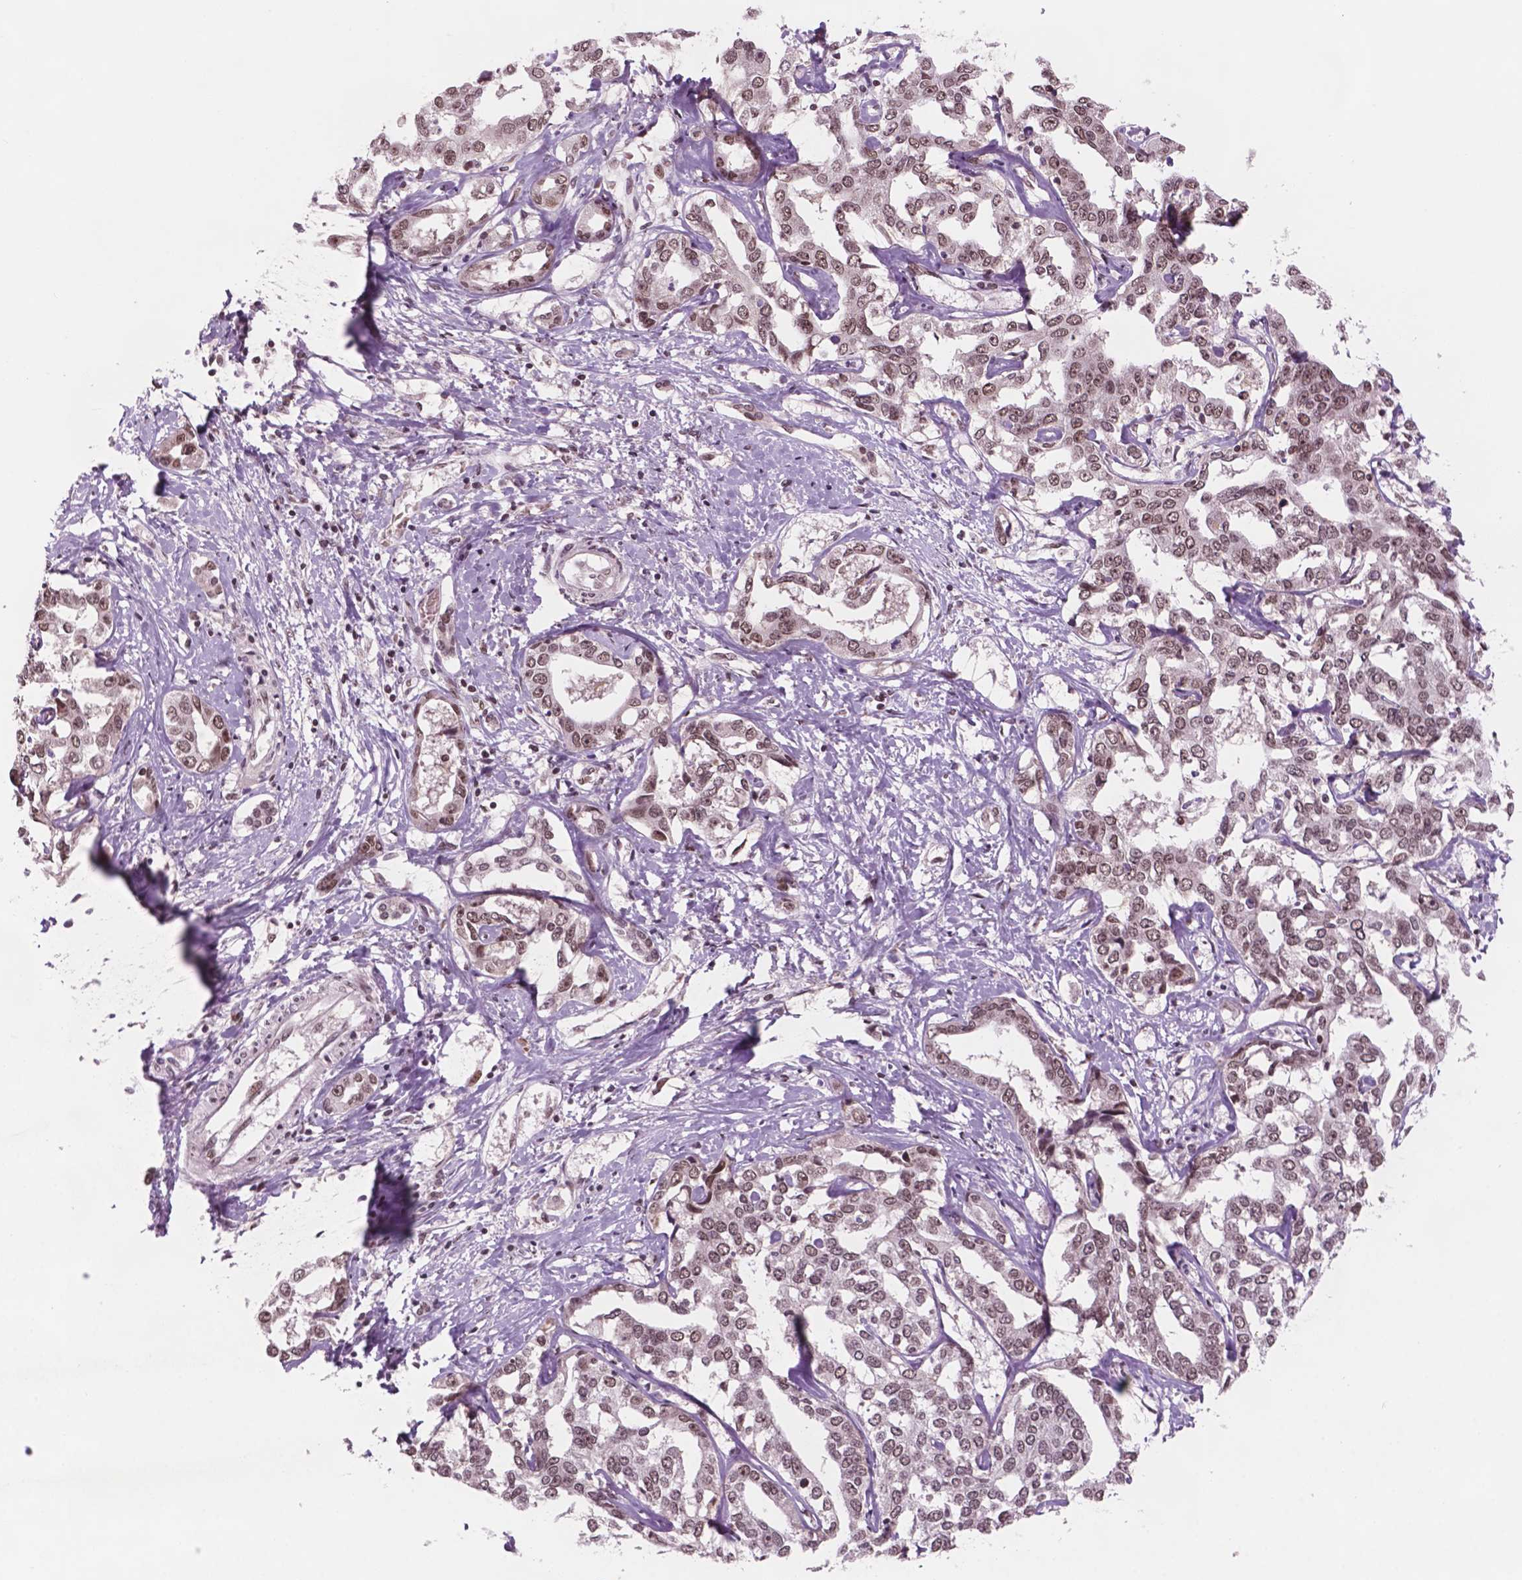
{"staining": {"intensity": "moderate", "quantity": ">75%", "location": "nuclear"}, "tissue": "liver cancer", "cell_type": "Tumor cells", "image_type": "cancer", "snomed": [{"axis": "morphology", "description": "Cholangiocarcinoma"}, {"axis": "topography", "description": "Liver"}], "caption": "A brown stain labels moderate nuclear expression of a protein in human cholangiocarcinoma (liver) tumor cells.", "gene": "POLR2E", "patient": {"sex": "male", "age": 59}}